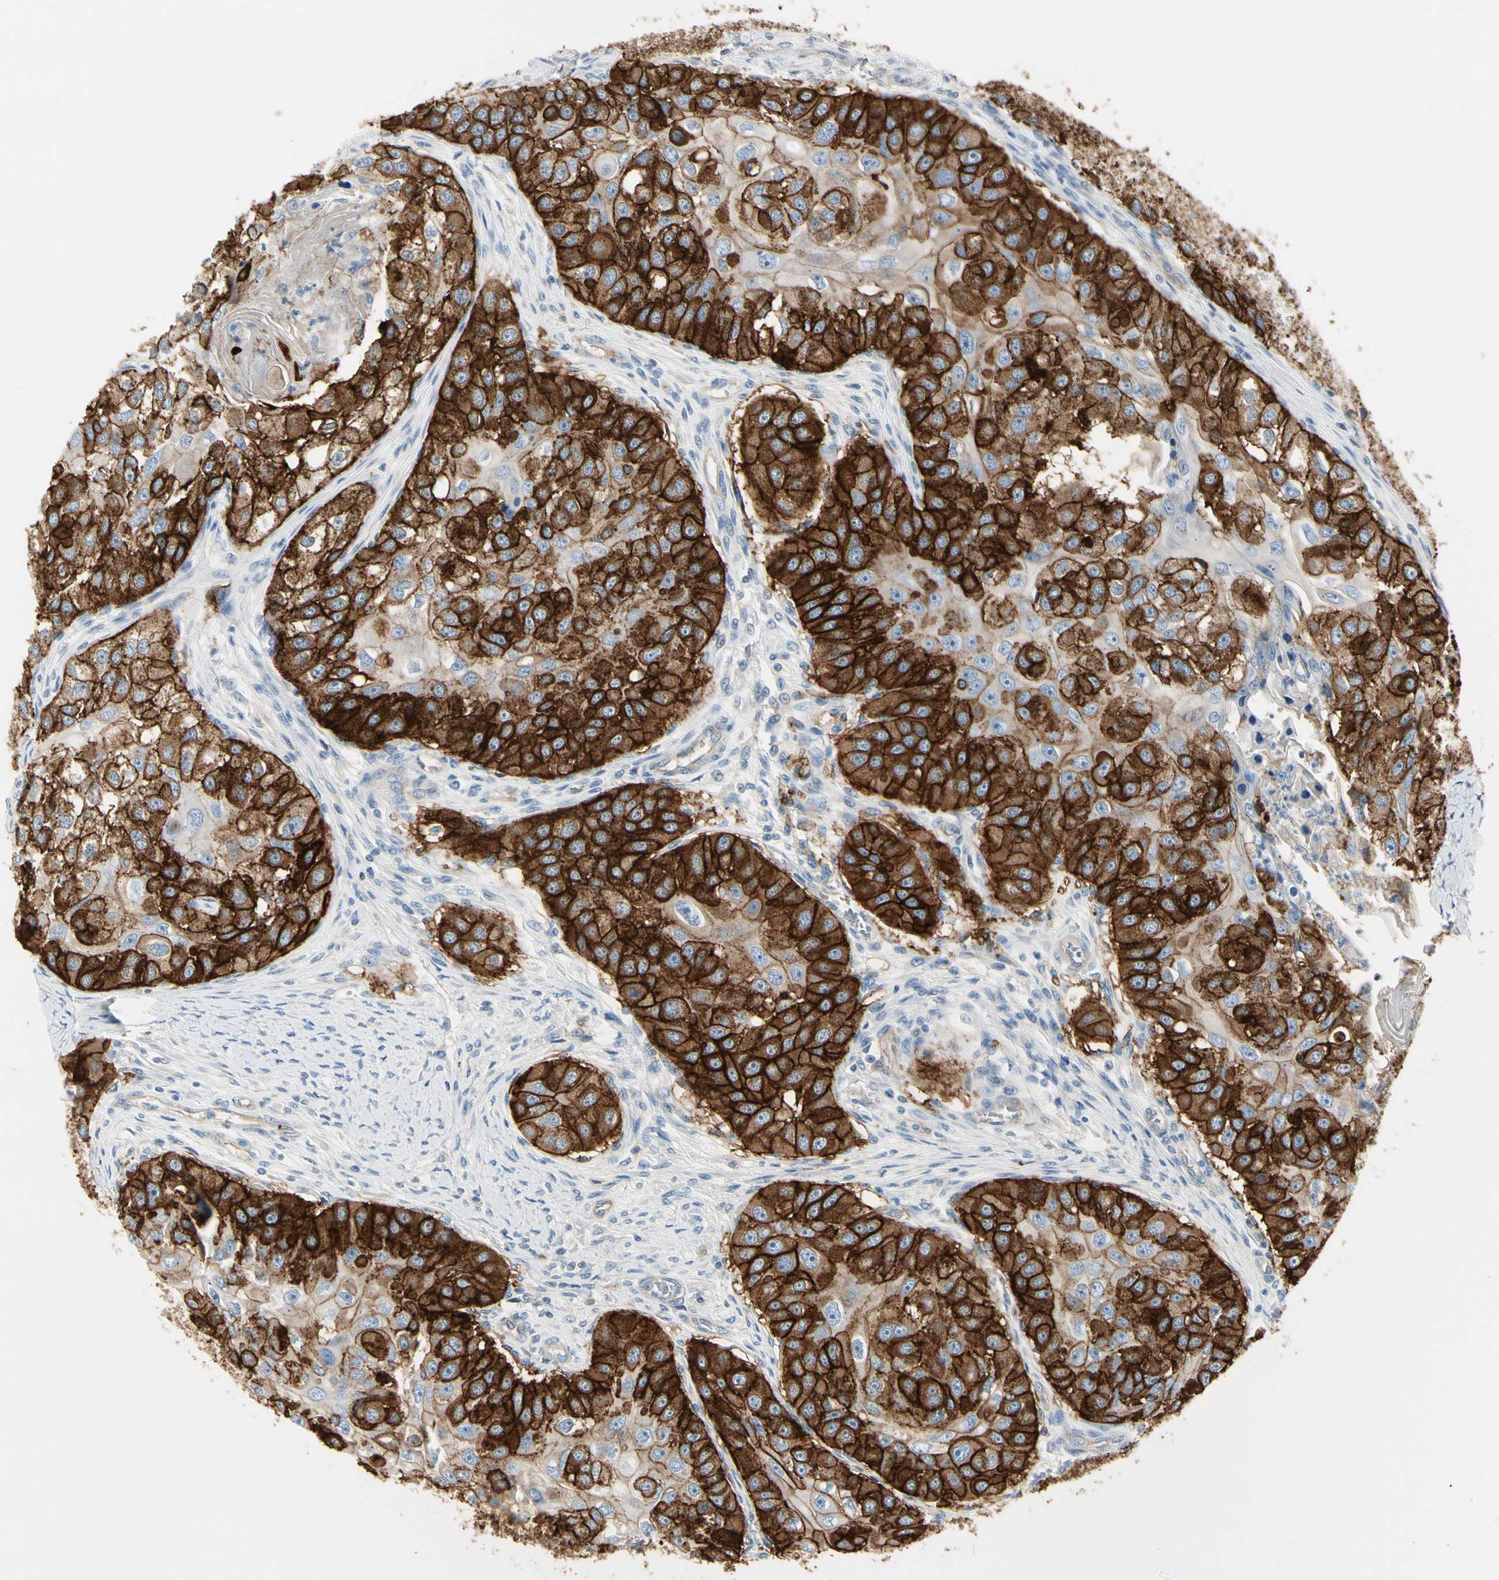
{"staining": {"intensity": "strong", "quantity": ">75%", "location": "cytoplasmic/membranous"}, "tissue": "head and neck cancer", "cell_type": "Tumor cells", "image_type": "cancer", "snomed": [{"axis": "morphology", "description": "Normal tissue, NOS"}, {"axis": "morphology", "description": "Squamous cell carcinoma, NOS"}, {"axis": "topography", "description": "Skeletal muscle"}, {"axis": "topography", "description": "Head-Neck"}], "caption": "DAB immunohistochemical staining of human head and neck cancer reveals strong cytoplasmic/membranous protein expression in about >75% of tumor cells.", "gene": "ITGA3", "patient": {"sex": "male", "age": 51}}